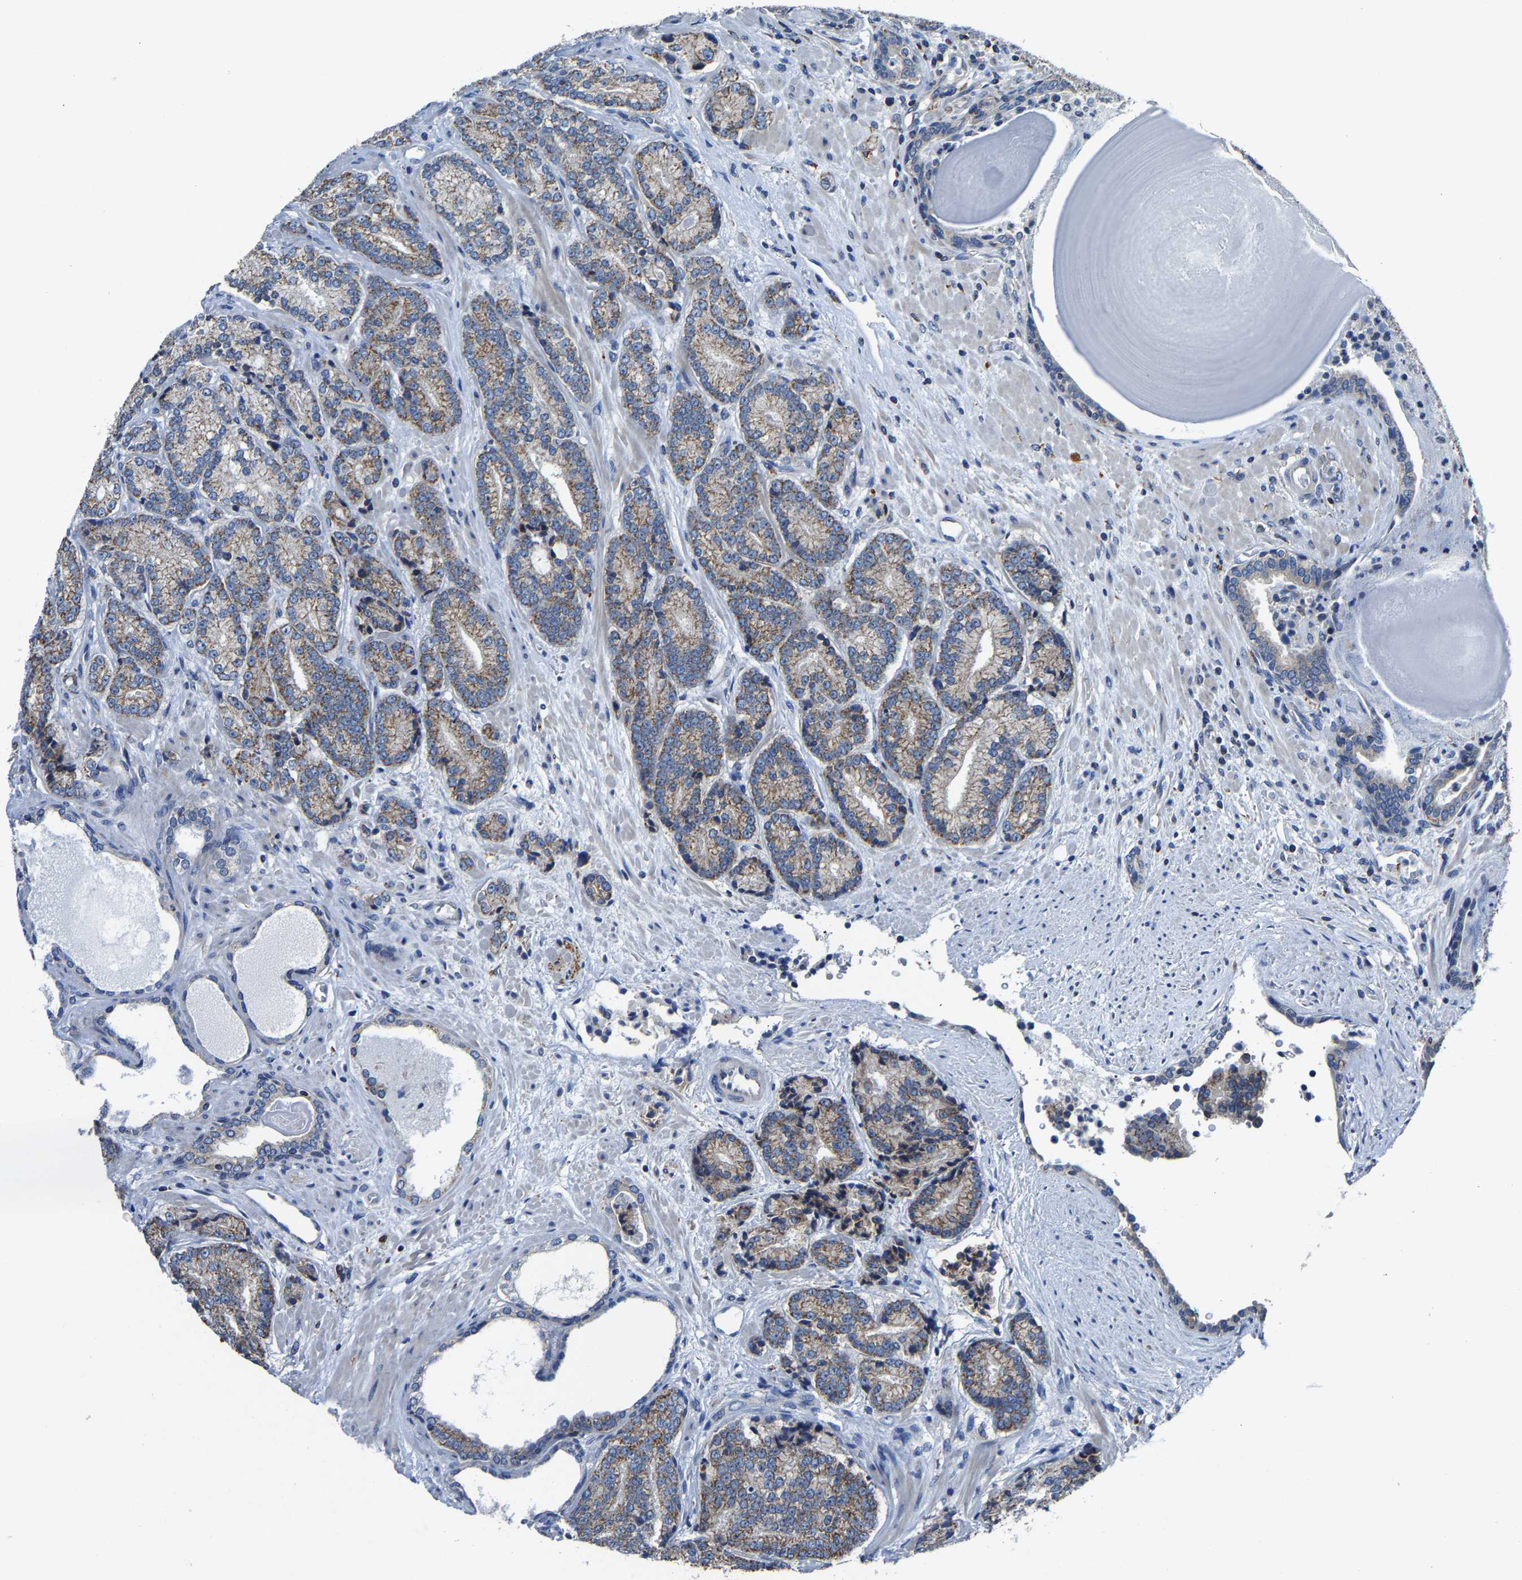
{"staining": {"intensity": "strong", "quantity": ">75%", "location": "cytoplasmic/membranous"}, "tissue": "prostate cancer", "cell_type": "Tumor cells", "image_type": "cancer", "snomed": [{"axis": "morphology", "description": "Adenocarcinoma, High grade"}, {"axis": "topography", "description": "Prostate"}], "caption": "An immunohistochemistry (IHC) histopathology image of neoplastic tissue is shown. Protein staining in brown highlights strong cytoplasmic/membranous positivity in adenocarcinoma (high-grade) (prostate) within tumor cells.", "gene": "AGK", "patient": {"sex": "male", "age": 61}}